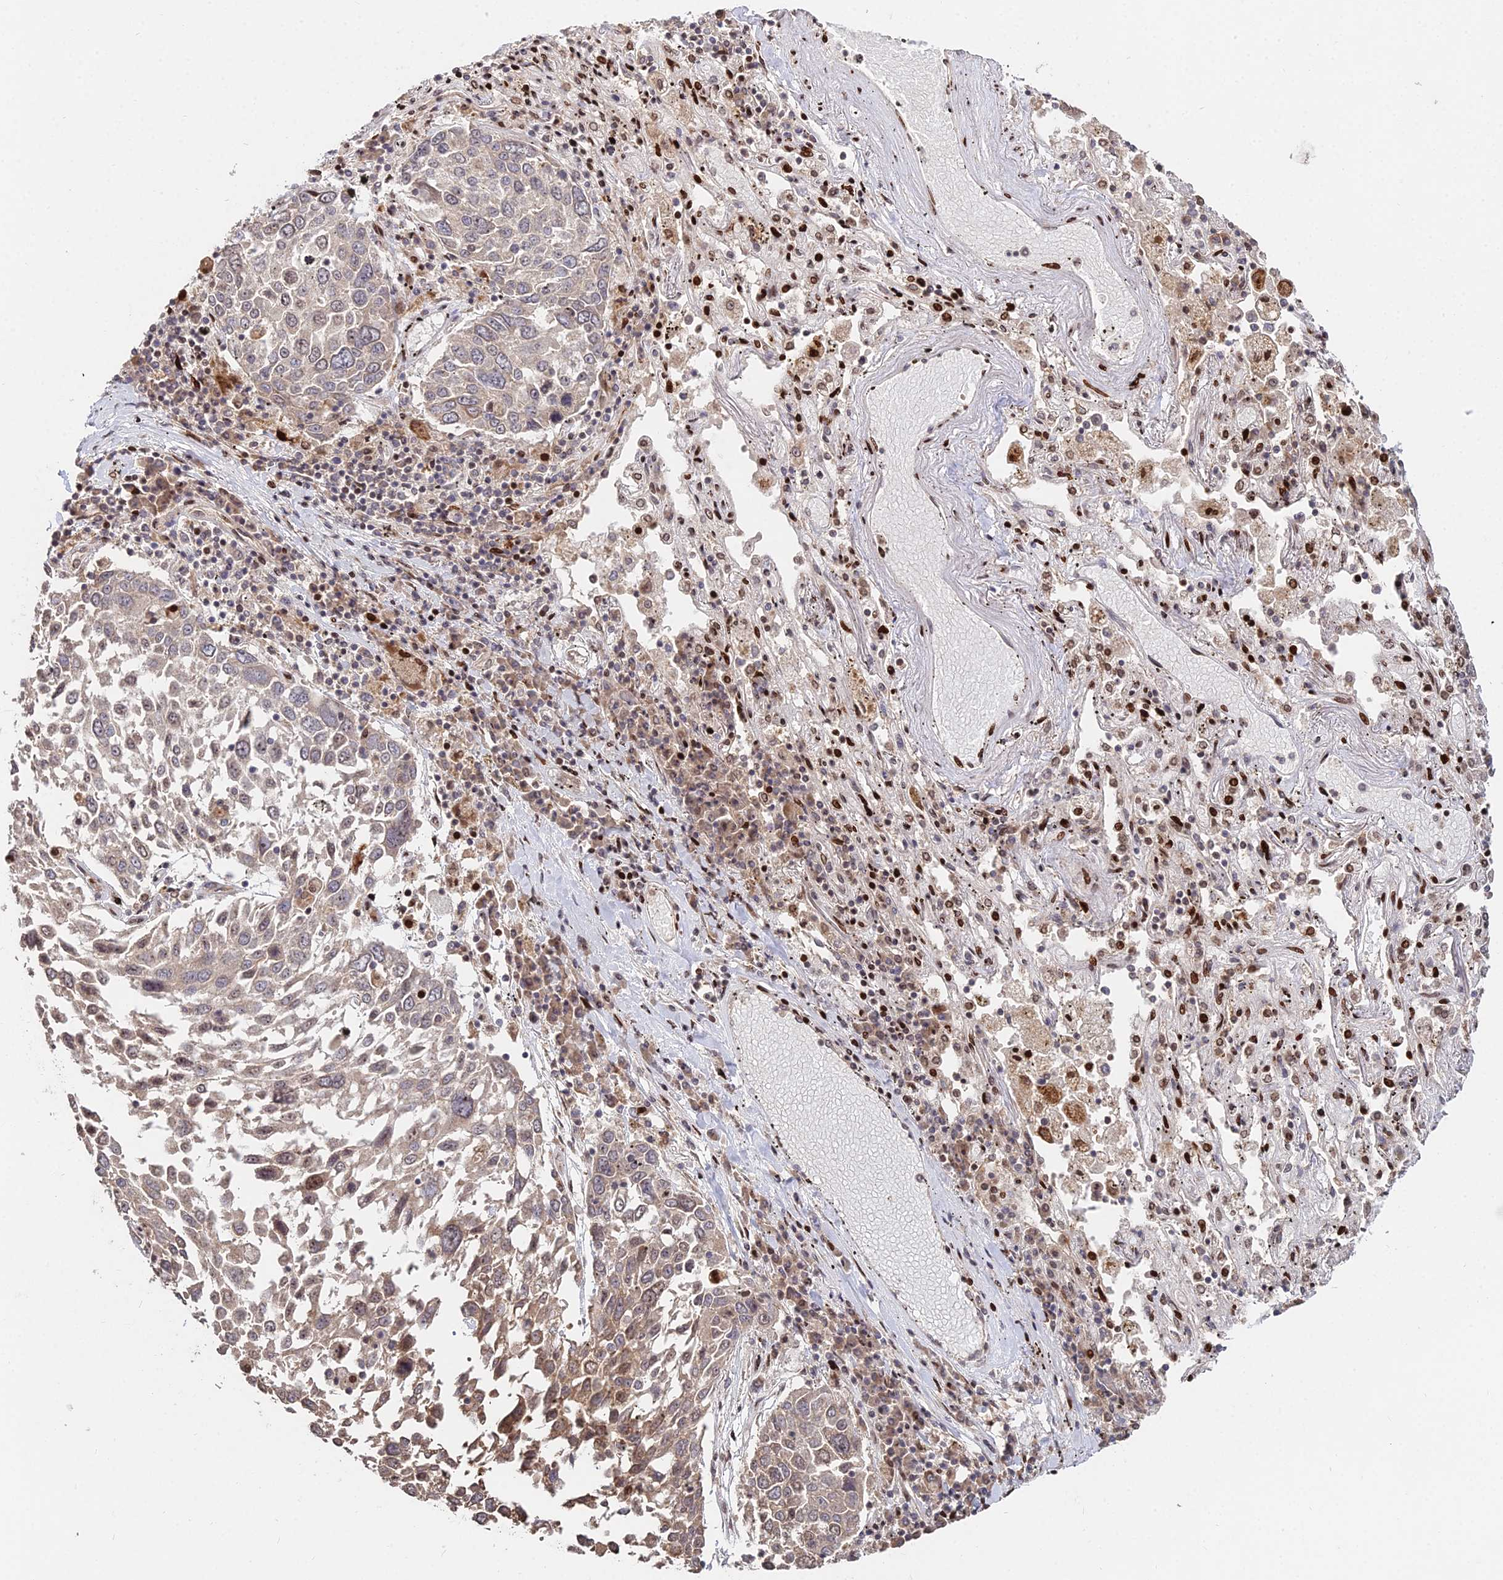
{"staining": {"intensity": "weak", "quantity": "25%-75%", "location": "cytoplasmic/membranous,nuclear"}, "tissue": "lung cancer", "cell_type": "Tumor cells", "image_type": "cancer", "snomed": [{"axis": "morphology", "description": "Squamous cell carcinoma, NOS"}, {"axis": "topography", "description": "Lung"}], "caption": "Tumor cells exhibit low levels of weak cytoplasmic/membranous and nuclear expression in approximately 25%-75% of cells in human squamous cell carcinoma (lung).", "gene": "RBMS2", "patient": {"sex": "male", "age": 65}}